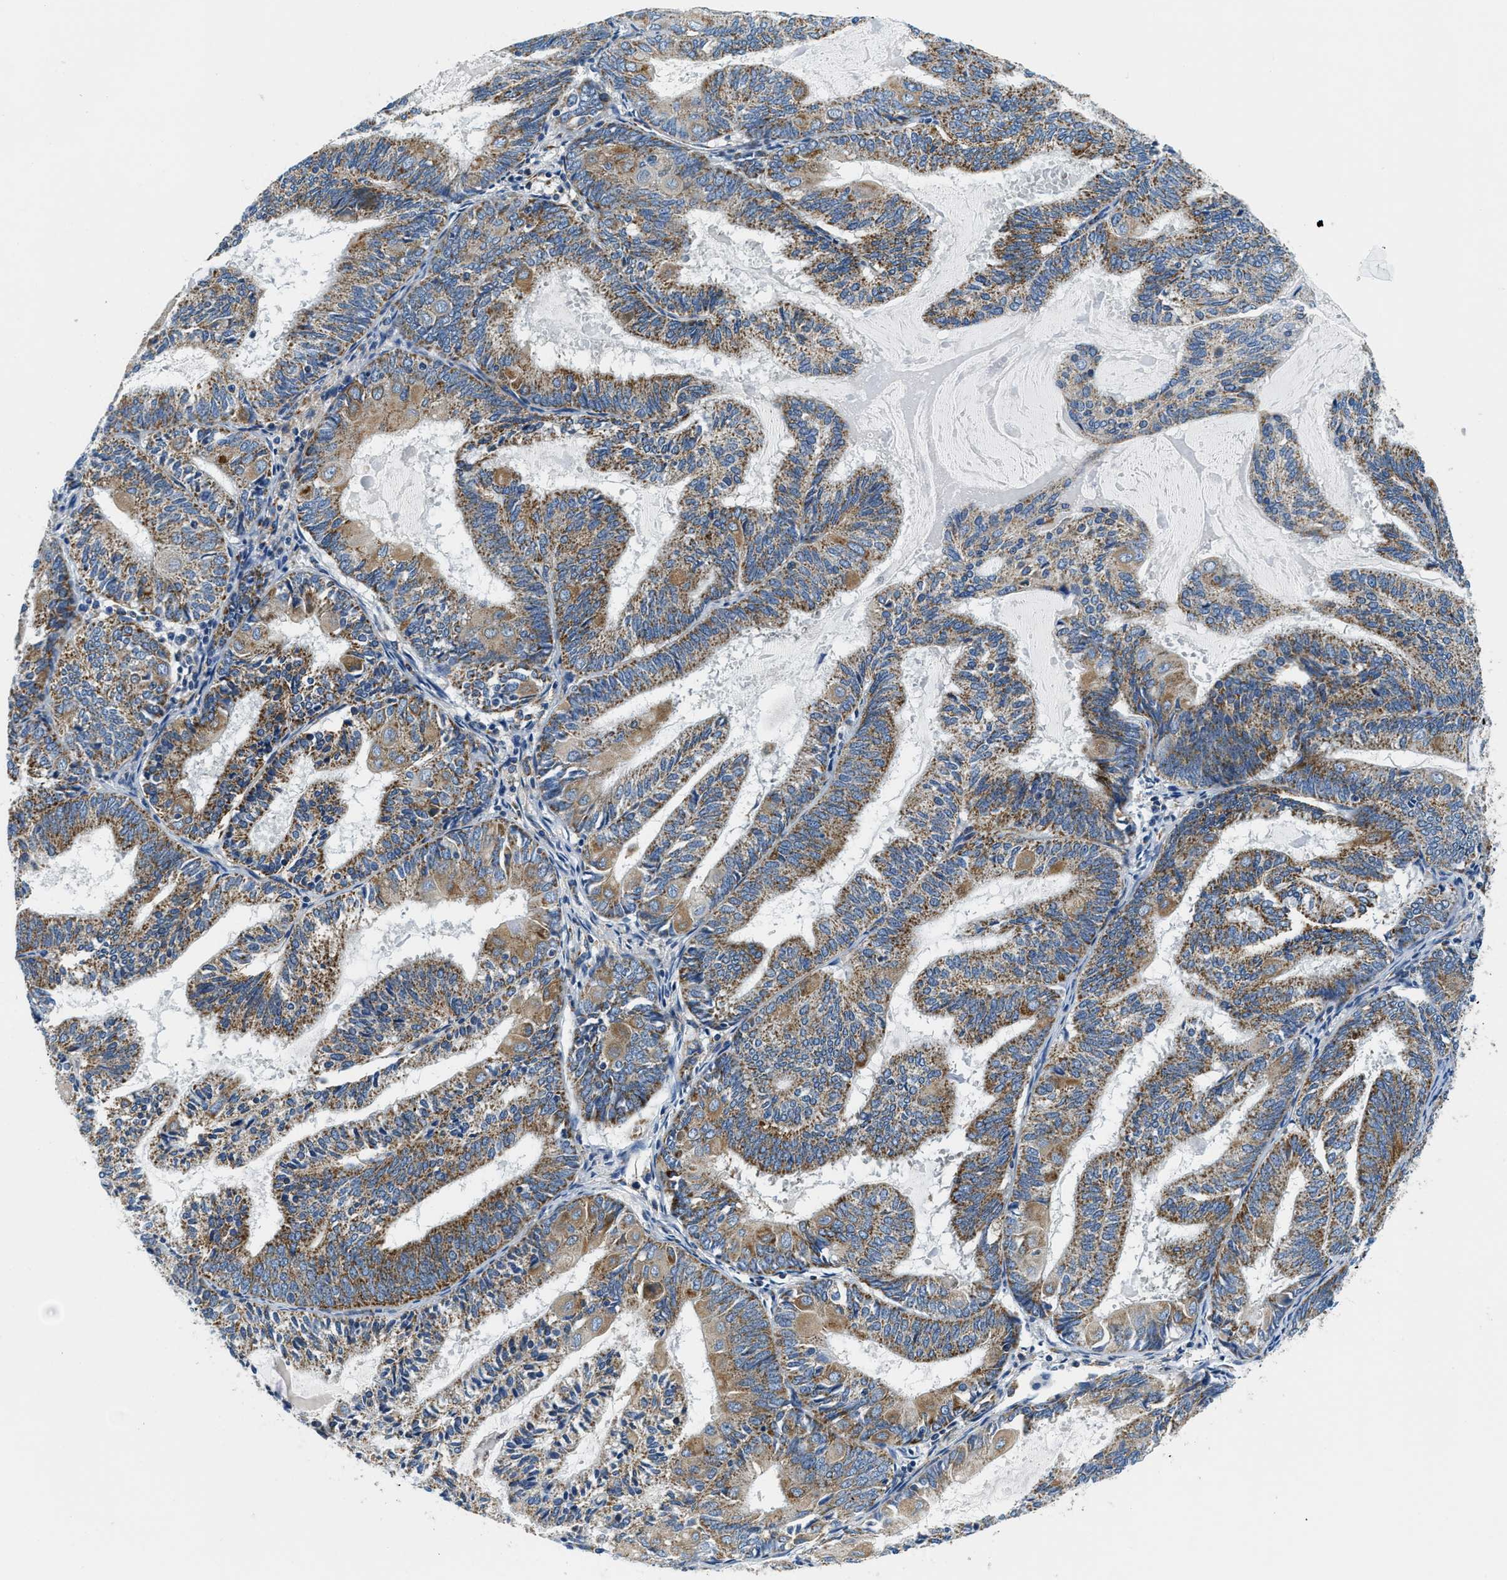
{"staining": {"intensity": "moderate", "quantity": ">75%", "location": "cytoplasmic/membranous"}, "tissue": "endometrial cancer", "cell_type": "Tumor cells", "image_type": "cancer", "snomed": [{"axis": "morphology", "description": "Adenocarcinoma, NOS"}, {"axis": "topography", "description": "Endometrium"}], "caption": "This is a histology image of immunohistochemistry (IHC) staining of endometrial cancer, which shows moderate staining in the cytoplasmic/membranous of tumor cells.", "gene": "SAMD4B", "patient": {"sex": "female", "age": 81}}